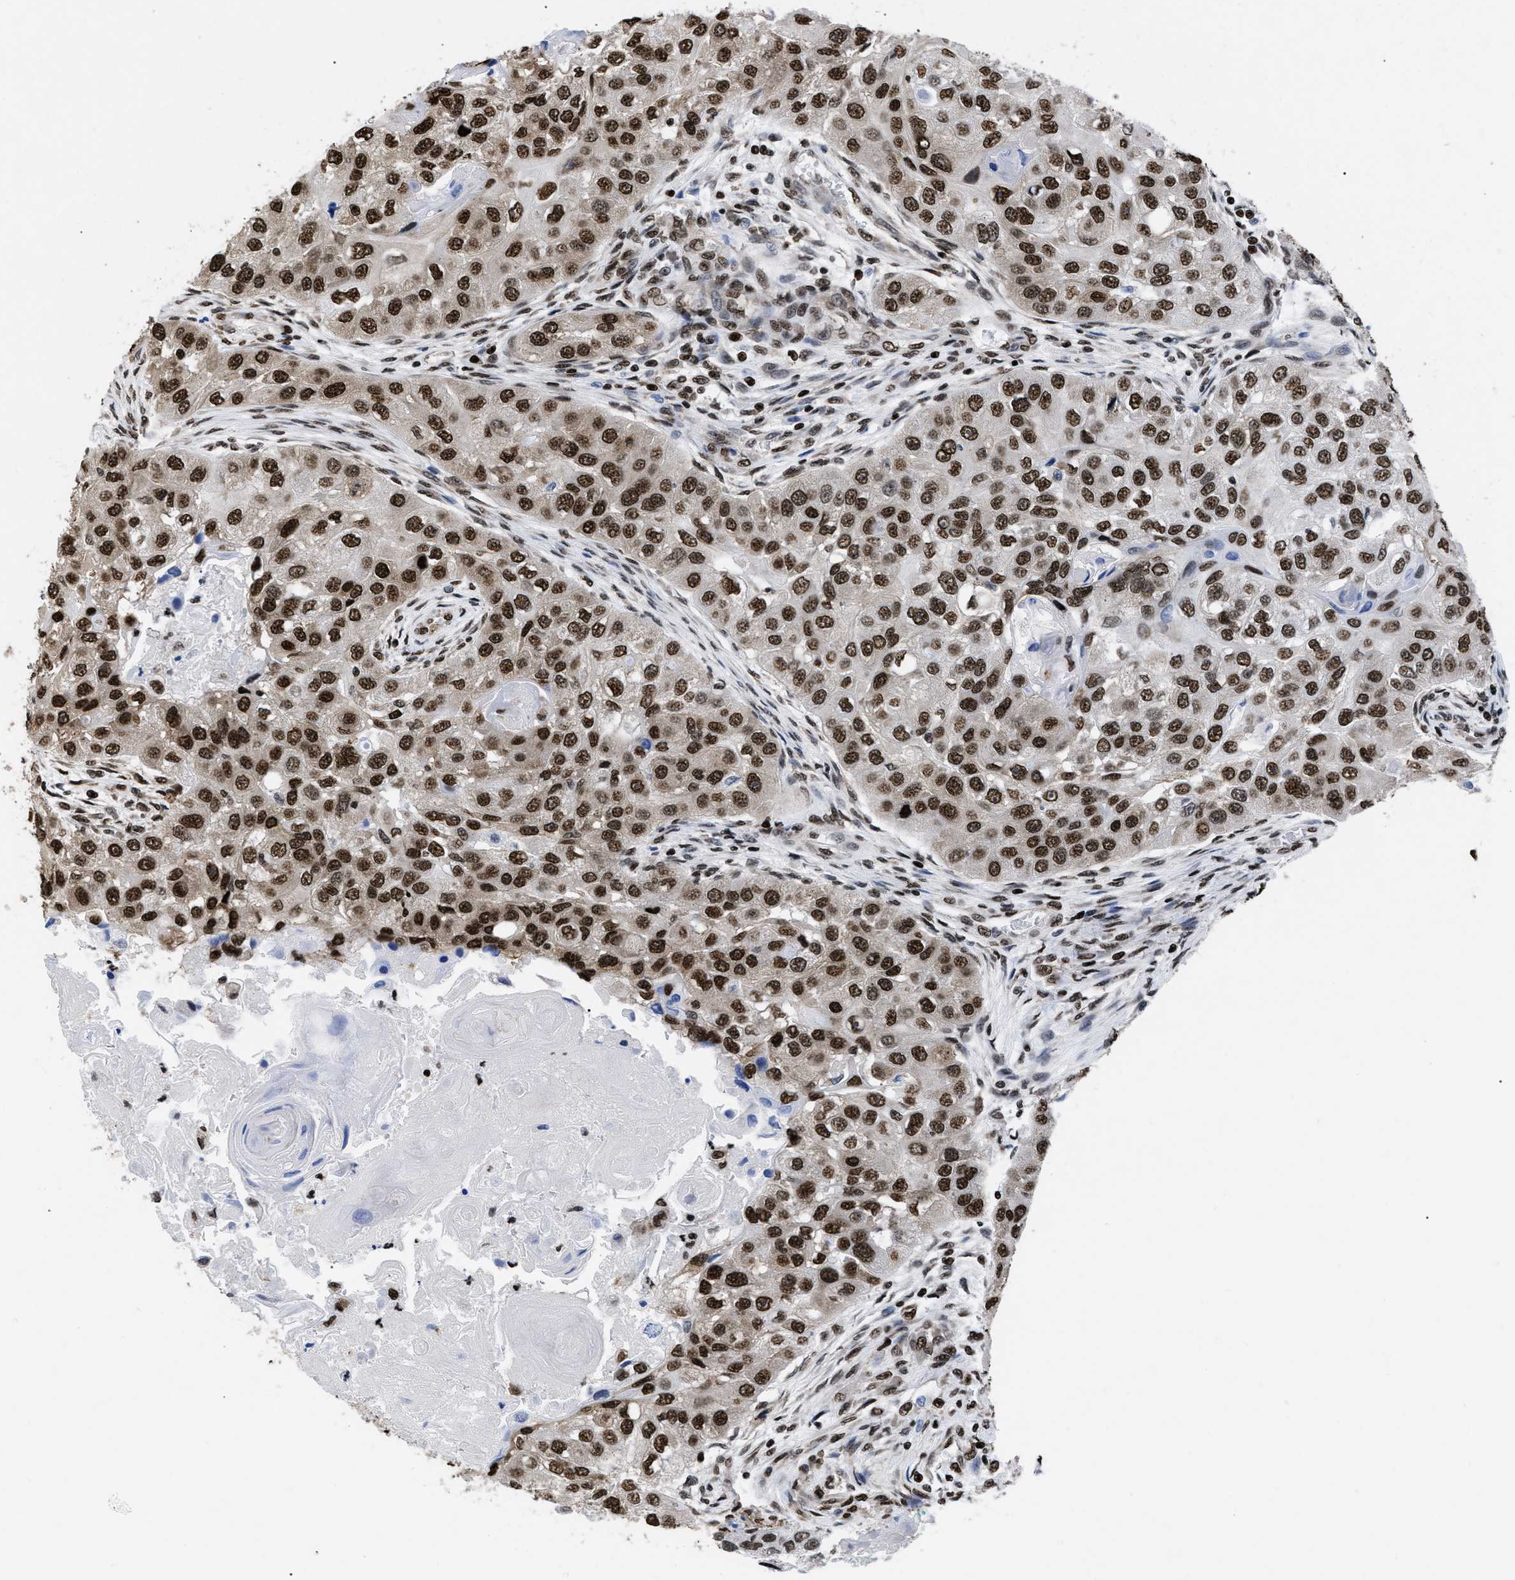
{"staining": {"intensity": "strong", "quantity": ">75%", "location": "nuclear"}, "tissue": "head and neck cancer", "cell_type": "Tumor cells", "image_type": "cancer", "snomed": [{"axis": "morphology", "description": "Normal tissue, NOS"}, {"axis": "morphology", "description": "Squamous cell carcinoma, NOS"}, {"axis": "topography", "description": "Skeletal muscle"}, {"axis": "topography", "description": "Head-Neck"}], "caption": "This is a photomicrograph of immunohistochemistry staining of squamous cell carcinoma (head and neck), which shows strong staining in the nuclear of tumor cells.", "gene": "CALHM3", "patient": {"sex": "male", "age": 51}}